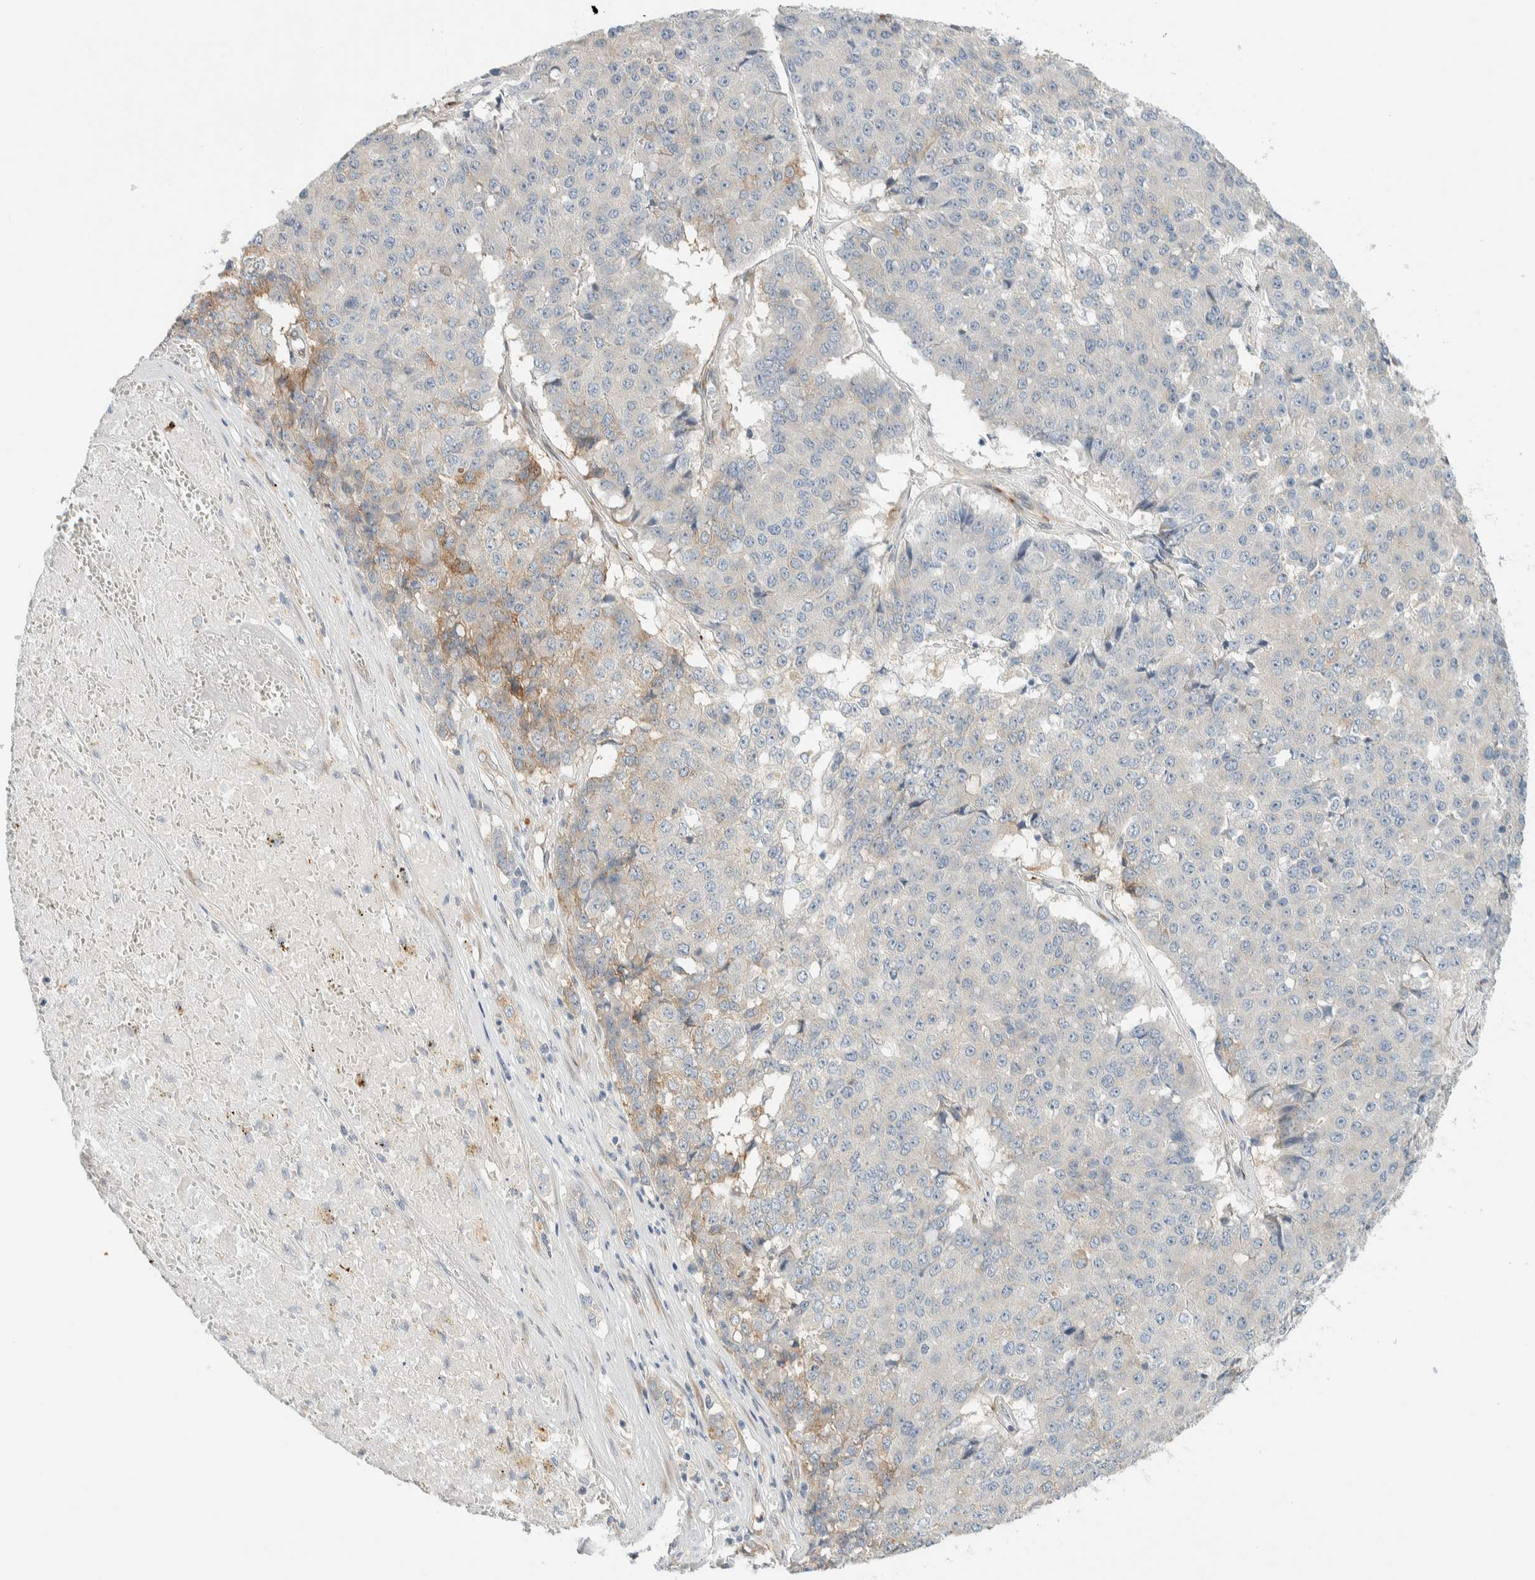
{"staining": {"intensity": "weak", "quantity": "<25%", "location": "cytoplasmic/membranous"}, "tissue": "pancreatic cancer", "cell_type": "Tumor cells", "image_type": "cancer", "snomed": [{"axis": "morphology", "description": "Adenocarcinoma, NOS"}, {"axis": "topography", "description": "Pancreas"}], "caption": "DAB (3,3'-diaminobenzidine) immunohistochemical staining of pancreatic cancer (adenocarcinoma) demonstrates no significant staining in tumor cells.", "gene": "TMEM184B", "patient": {"sex": "male", "age": 50}}